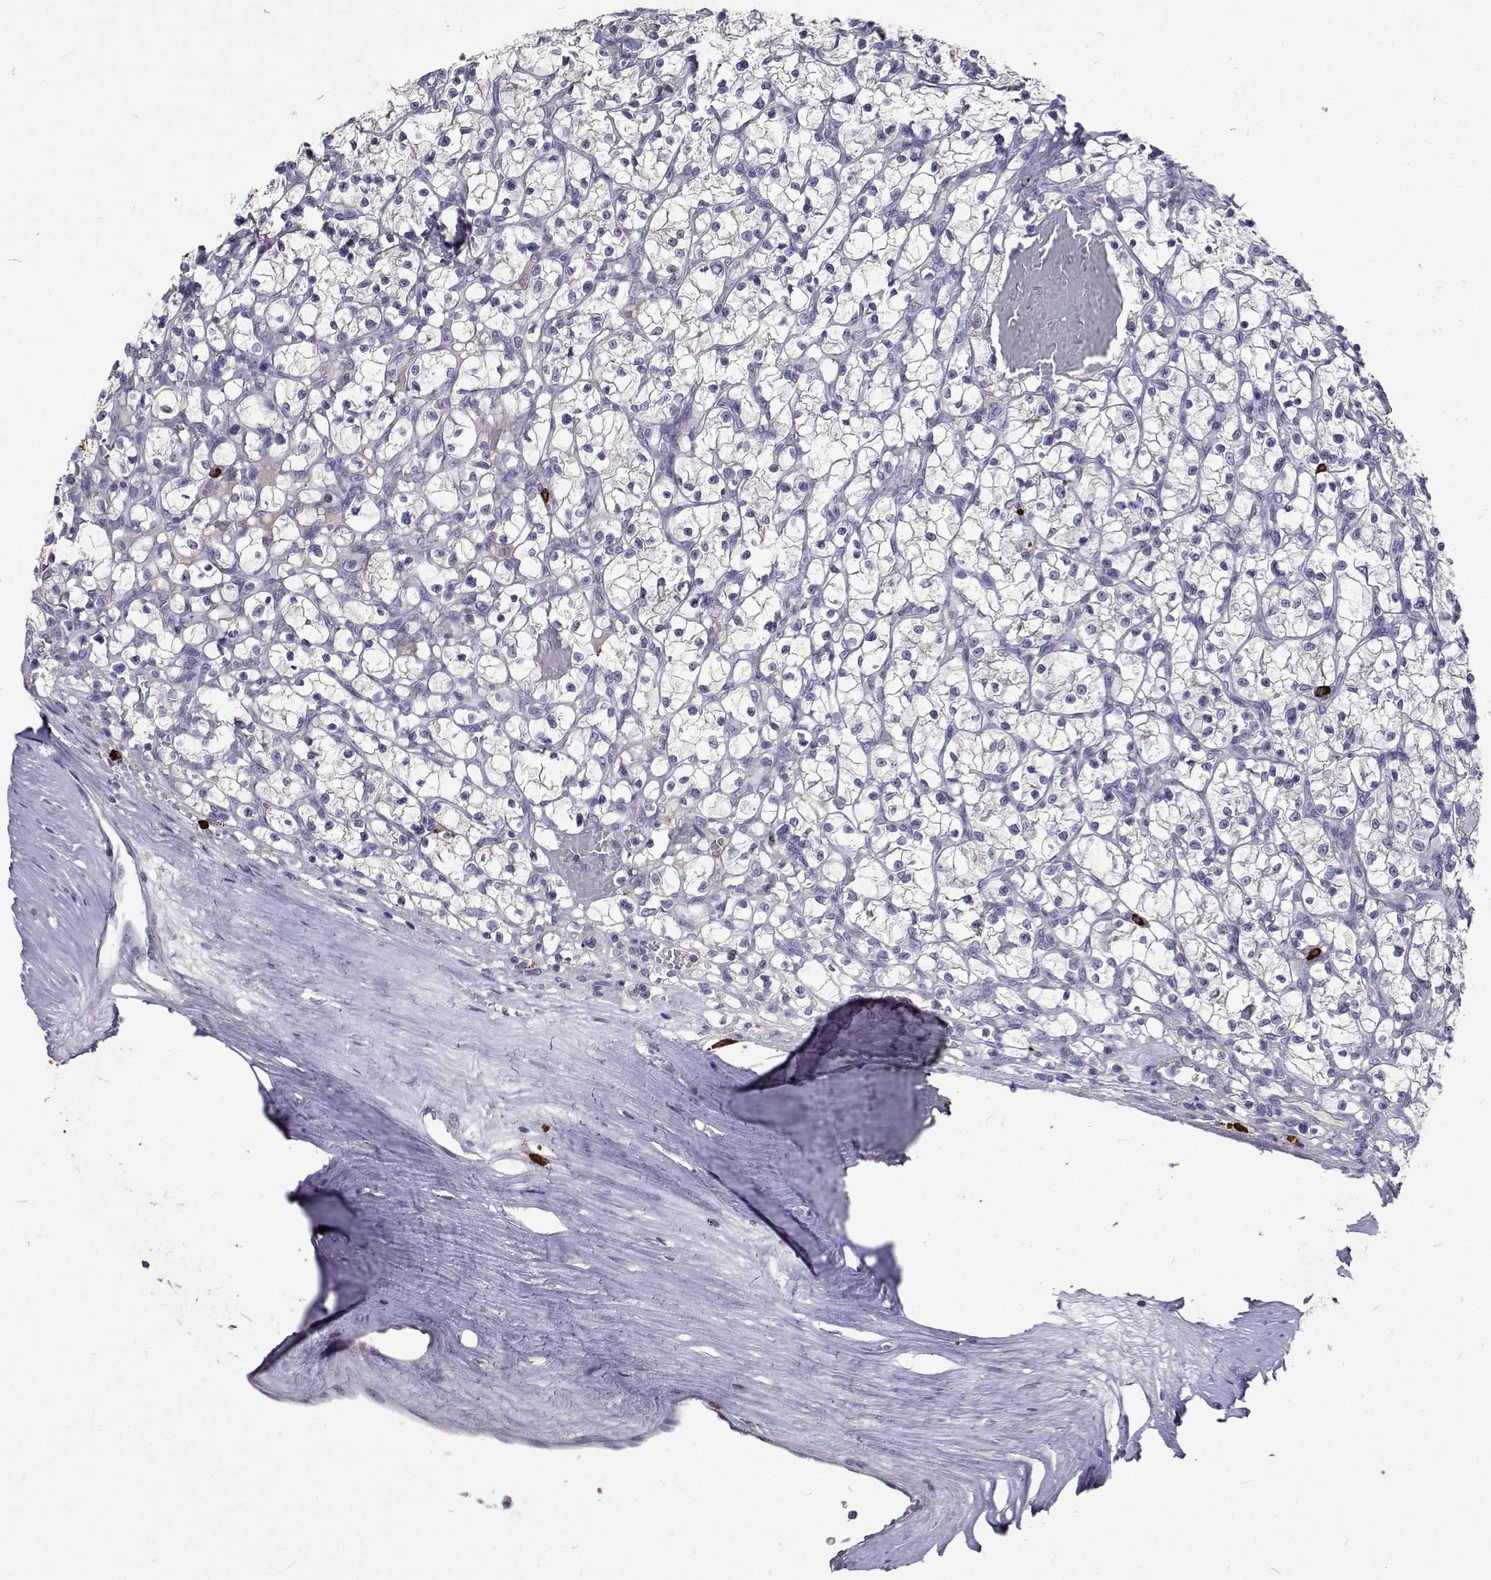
{"staining": {"intensity": "negative", "quantity": "none", "location": "none"}, "tissue": "renal cancer", "cell_type": "Tumor cells", "image_type": "cancer", "snomed": [{"axis": "morphology", "description": "Adenocarcinoma, NOS"}, {"axis": "topography", "description": "Kidney"}], "caption": "There is no significant staining in tumor cells of renal cancer (adenocarcinoma). (DAB immunohistochemistry (IHC) visualized using brightfield microscopy, high magnification).", "gene": "CFAP44", "patient": {"sex": "female", "age": 64}}